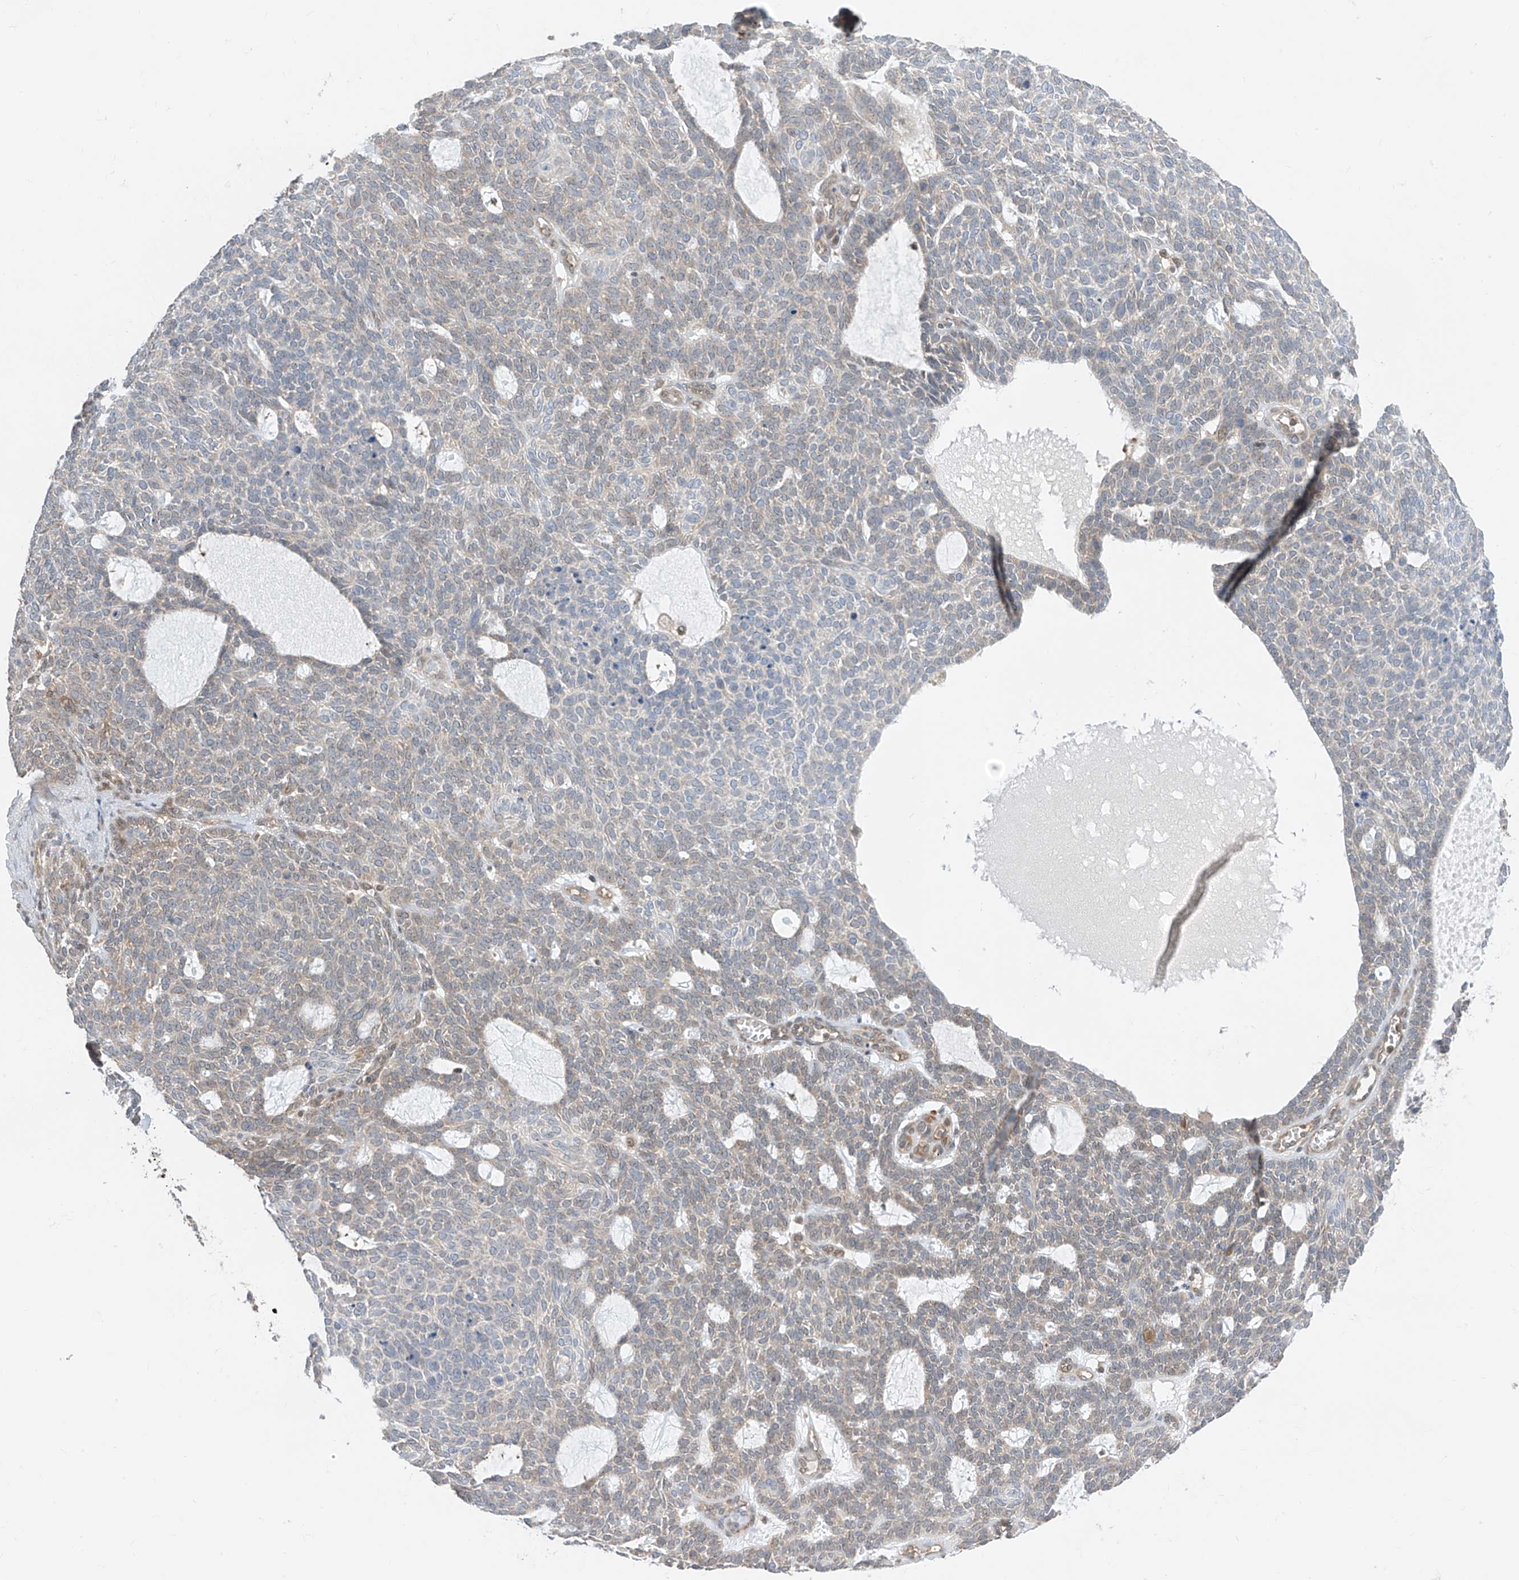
{"staining": {"intensity": "weak", "quantity": "<25%", "location": "cytoplasmic/membranous"}, "tissue": "skin cancer", "cell_type": "Tumor cells", "image_type": "cancer", "snomed": [{"axis": "morphology", "description": "Squamous cell carcinoma, NOS"}, {"axis": "topography", "description": "Skin"}], "caption": "Protein analysis of squamous cell carcinoma (skin) reveals no significant expression in tumor cells.", "gene": "TTC38", "patient": {"sex": "female", "age": 90}}